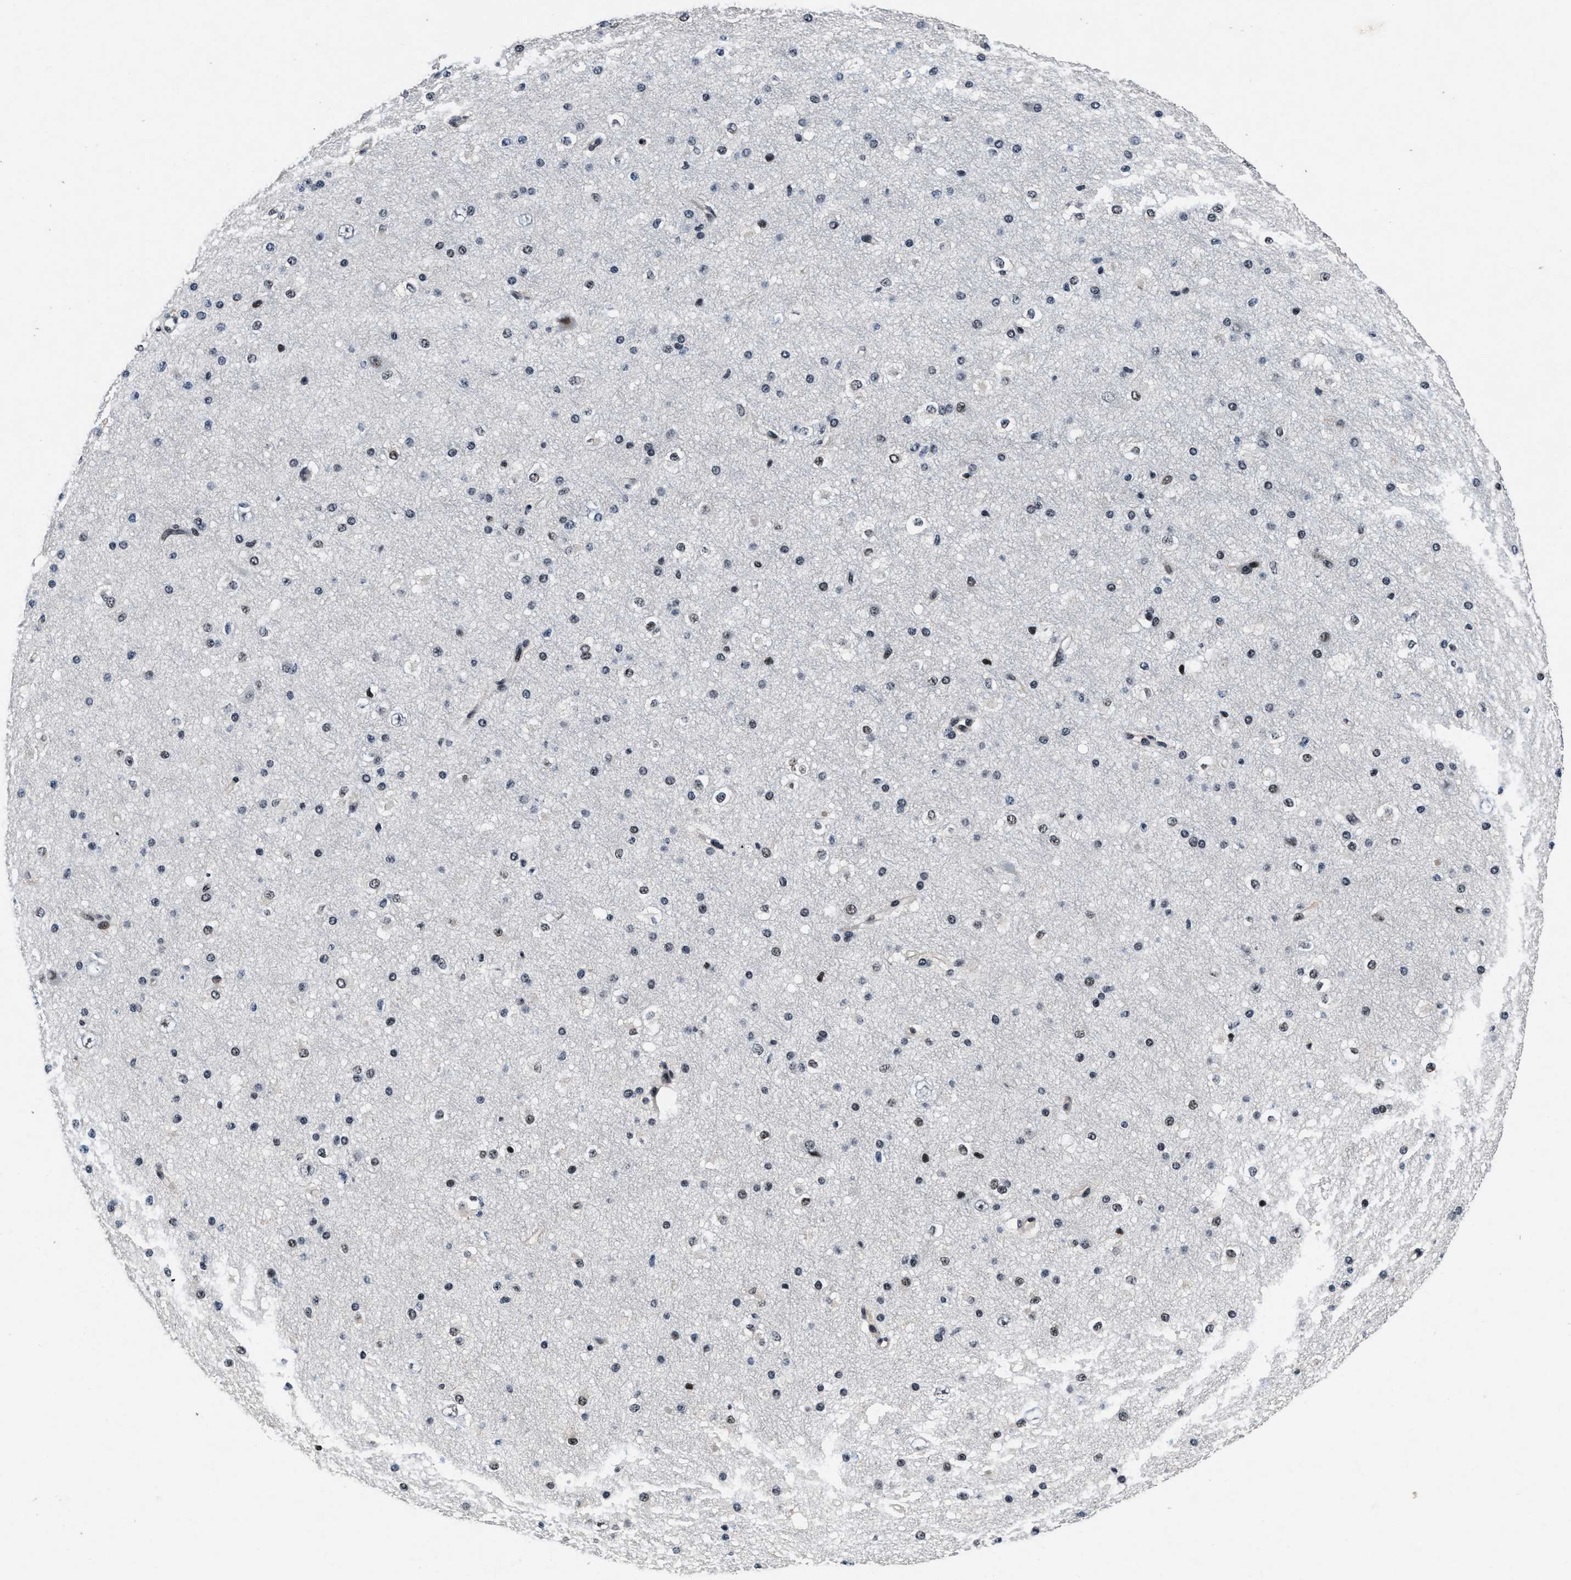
{"staining": {"intensity": "weak", "quantity": "25%-75%", "location": "nuclear"}, "tissue": "cerebral cortex", "cell_type": "Endothelial cells", "image_type": "normal", "snomed": [{"axis": "morphology", "description": "Normal tissue, NOS"}, {"axis": "morphology", "description": "Developmental malformation"}, {"axis": "topography", "description": "Cerebral cortex"}], "caption": "Brown immunohistochemical staining in unremarkable cerebral cortex shows weak nuclear positivity in about 25%-75% of endothelial cells. Nuclei are stained in blue.", "gene": "ZNF233", "patient": {"sex": "female", "age": 30}}